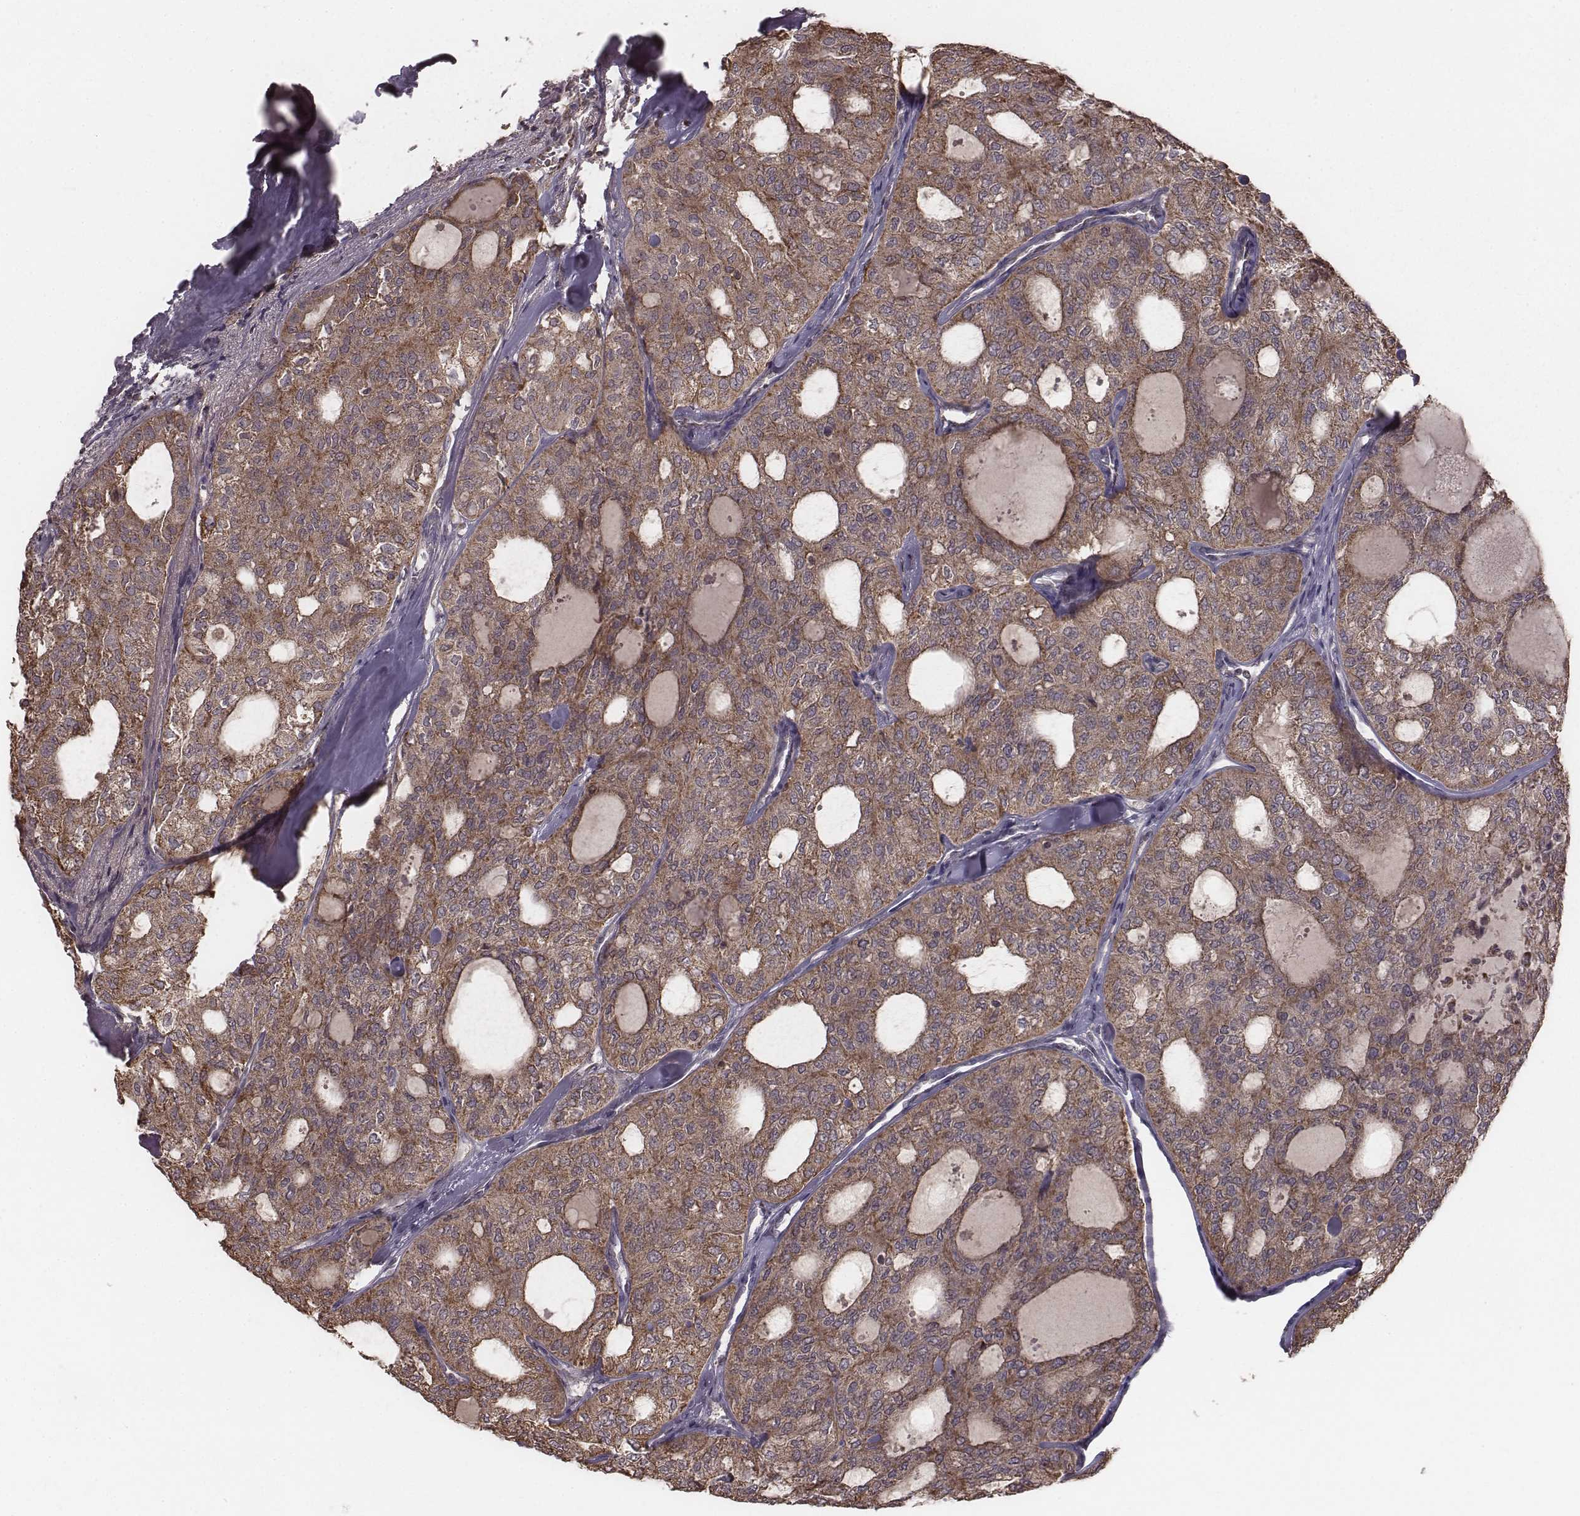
{"staining": {"intensity": "strong", "quantity": ">75%", "location": "cytoplasmic/membranous"}, "tissue": "thyroid cancer", "cell_type": "Tumor cells", "image_type": "cancer", "snomed": [{"axis": "morphology", "description": "Follicular adenoma carcinoma, NOS"}, {"axis": "topography", "description": "Thyroid gland"}], "caption": "A high-resolution image shows IHC staining of follicular adenoma carcinoma (thyroid), which displays strong cytoplasmic/membranous positivity in about >75% of tumor cells.", "gene": "PDCD2L", "patient": {"sex": "male", "age": 75}}